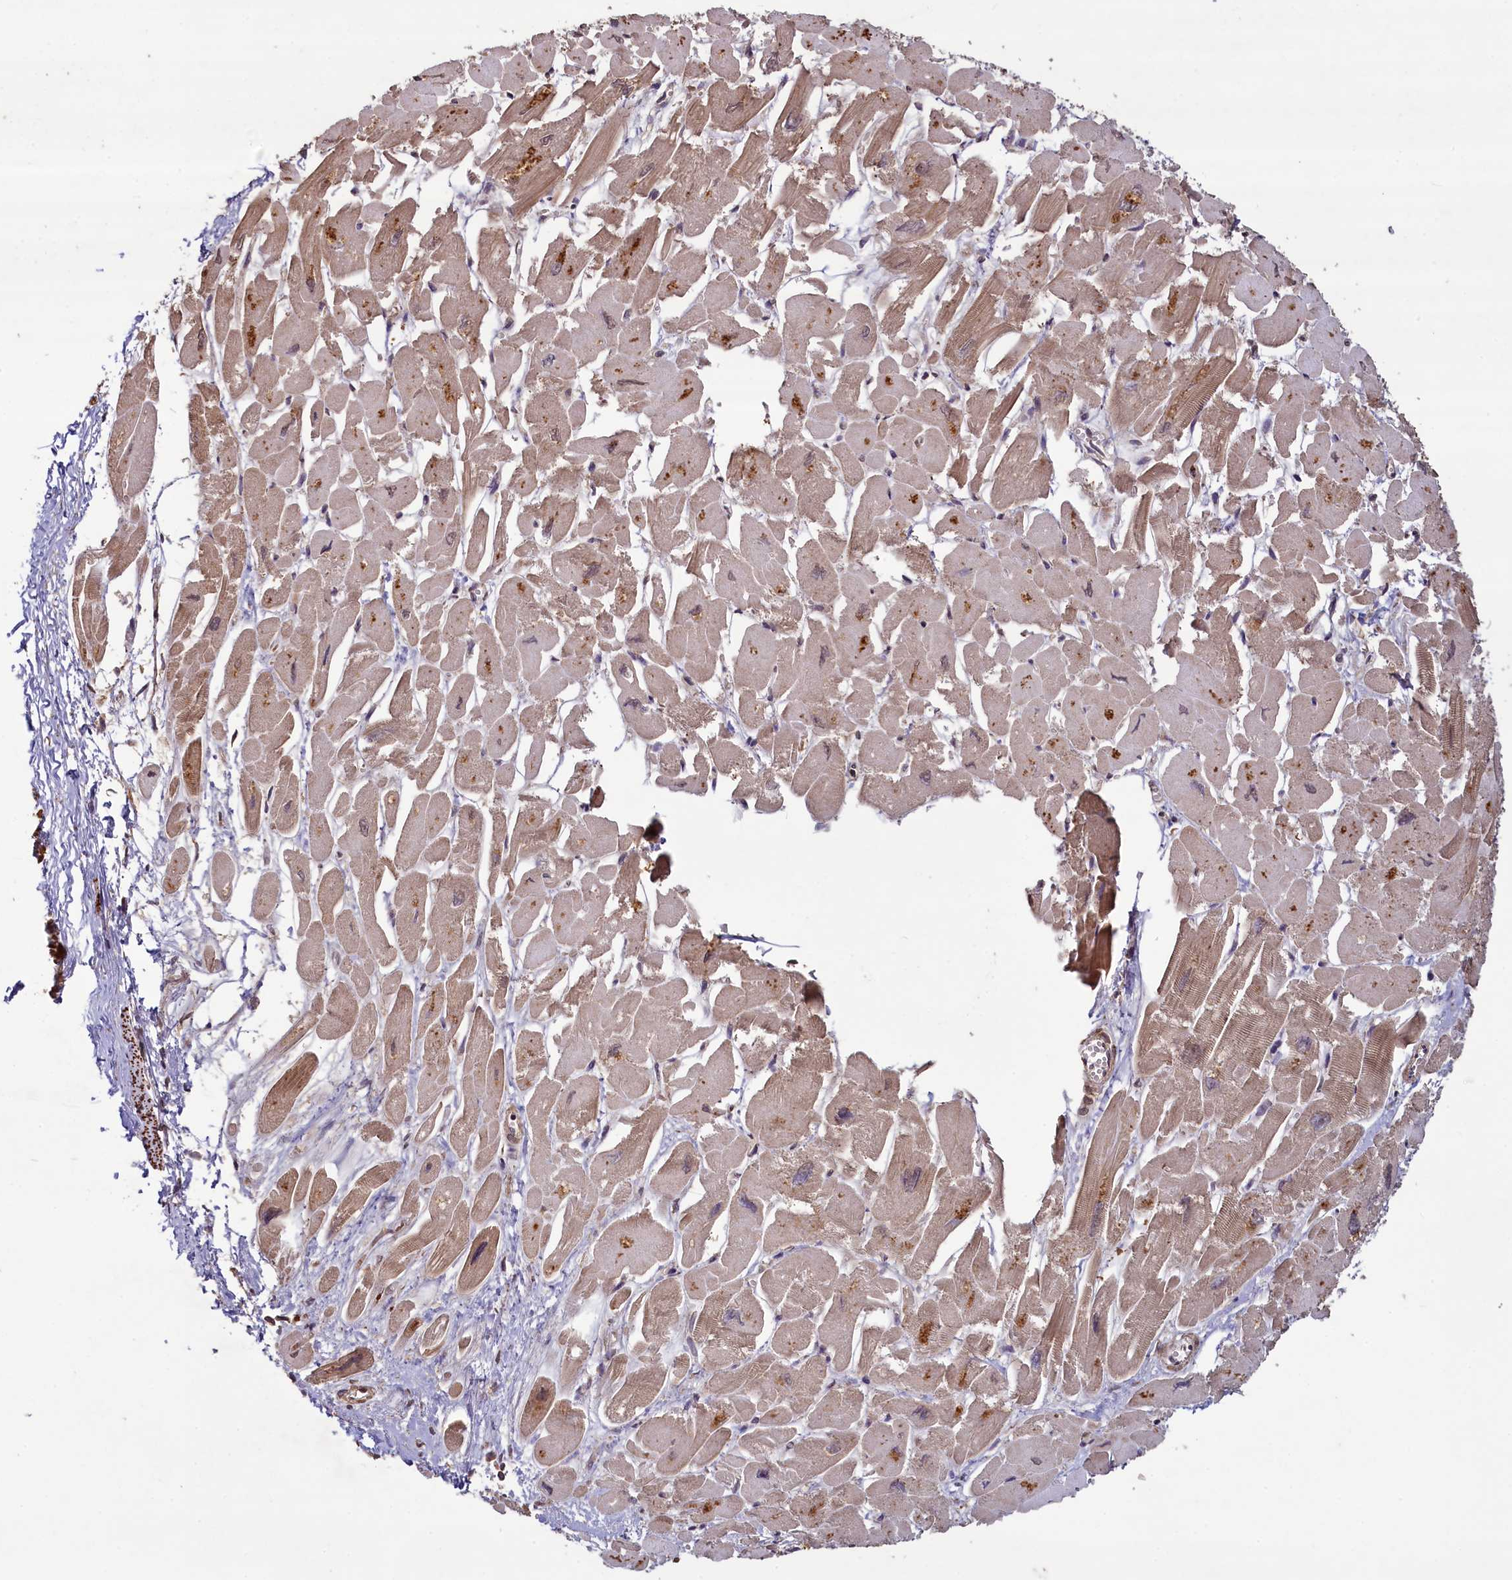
{"staining": {"intensity": "moderate", "quantity": ">75%", "location": "cytoplasmic/membranous"}, "tissue": "heart muscle", "cell_type": "Cardiomyocytes", "image_type": "normal", "snomed": [{"axis": "morphology", "description": "Normal tissue, NOS"}, {"axis": "topography", "description": "Heart"}], "caption": "Approximately >75% of cardiomyocytes in unremarkable heart muscle demonstrate moderate cytoplasmic/membranous protein staining as visualized by brown immunohistochemical staining.", "gene": "NUDT6", "patient": {"sex": "male", "age": 54}}